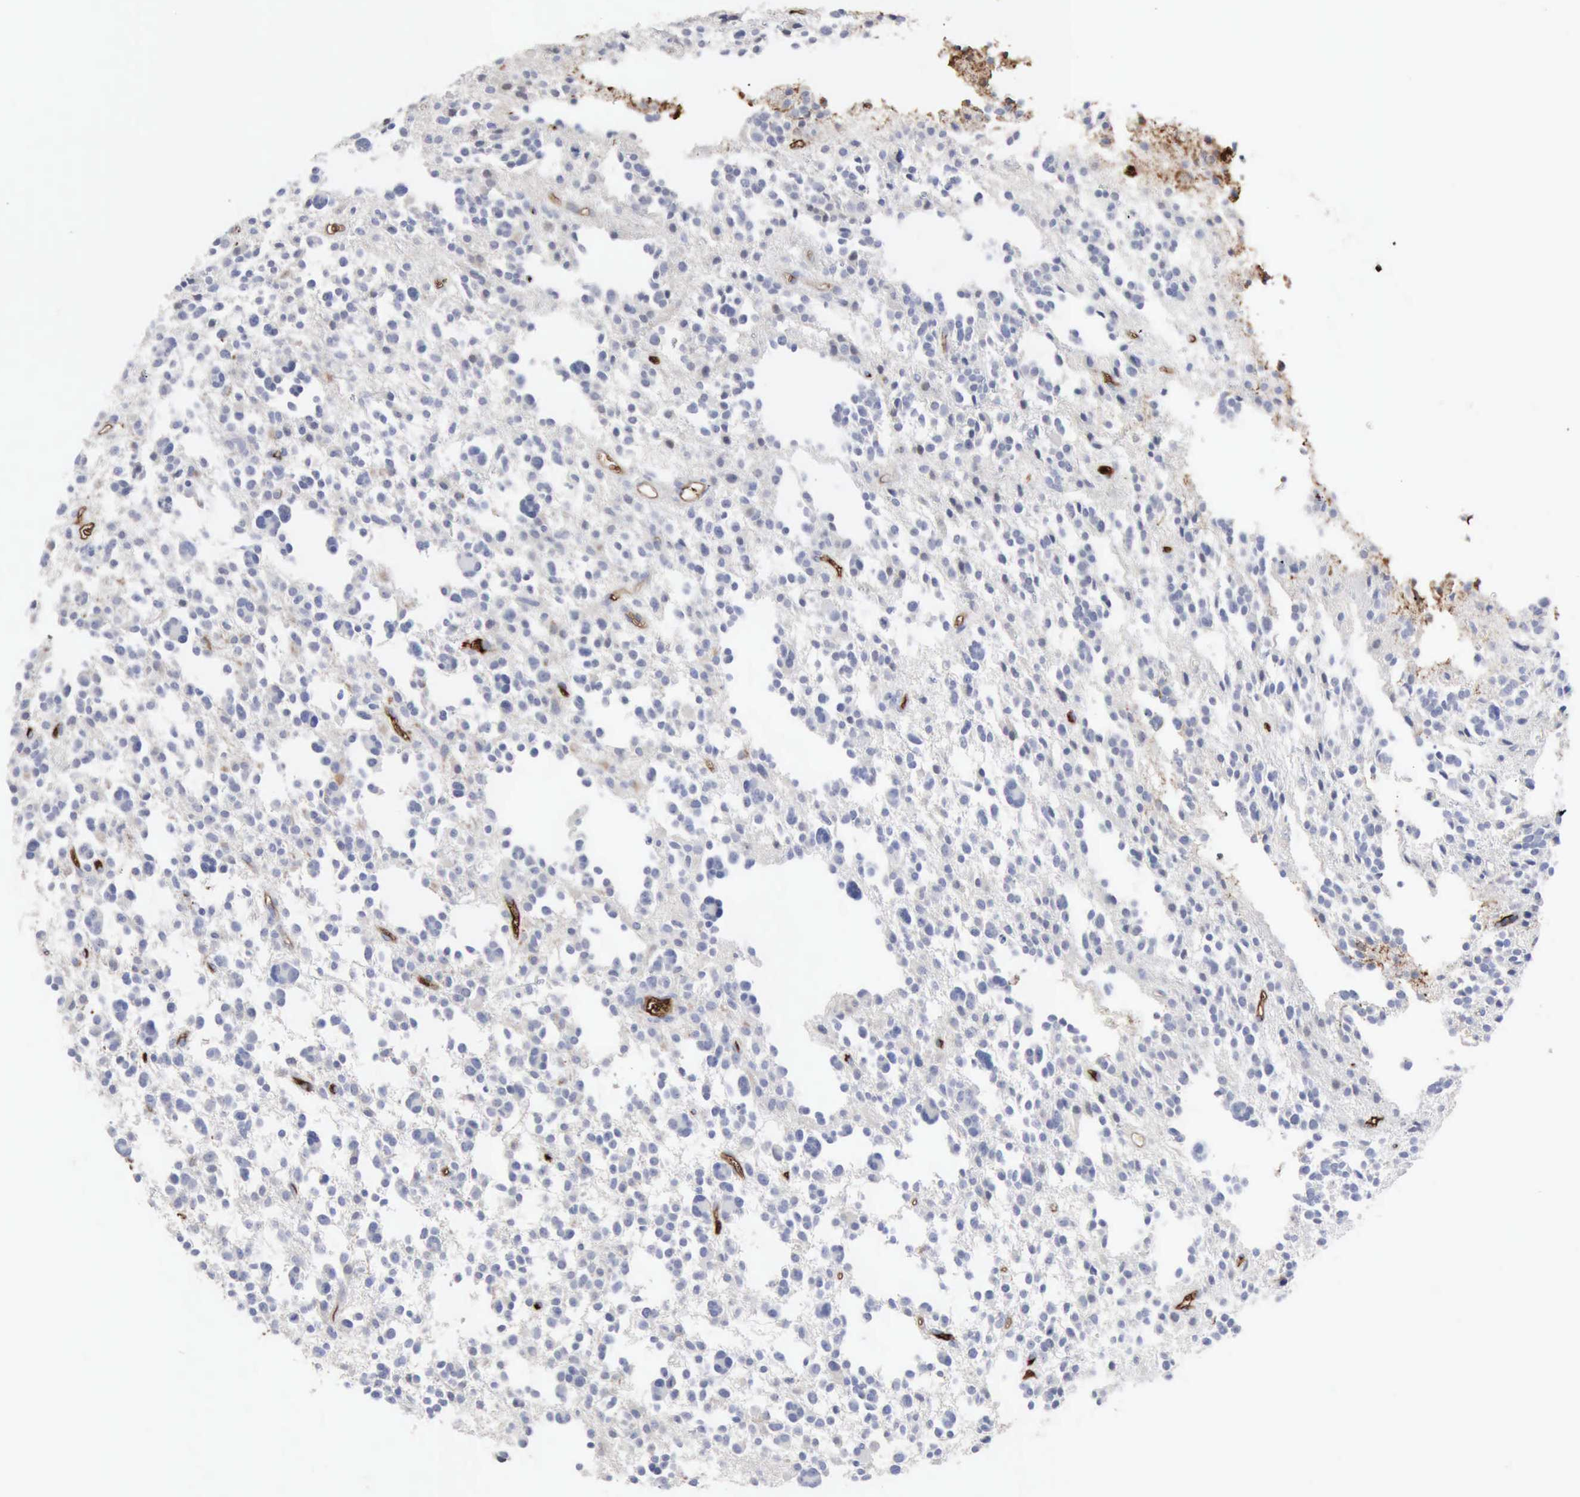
{"staining": {"intensity": "negative", "quantity": "none", "location": "none"}, "tissue": "glioma", "cell_type": "Tumor cells", "image_type": "cancer", "snomed": [{"axis": "morphology", "description": "Glioma, malignant, Low grade"}, {"axis": "topography", "description": "Brain"}], "caption": "There is no significant staining in tumor cells of malignant glioma (low-grade).", "gene": "C4BPA", "patient": {"sex": "female", "age": 36}}